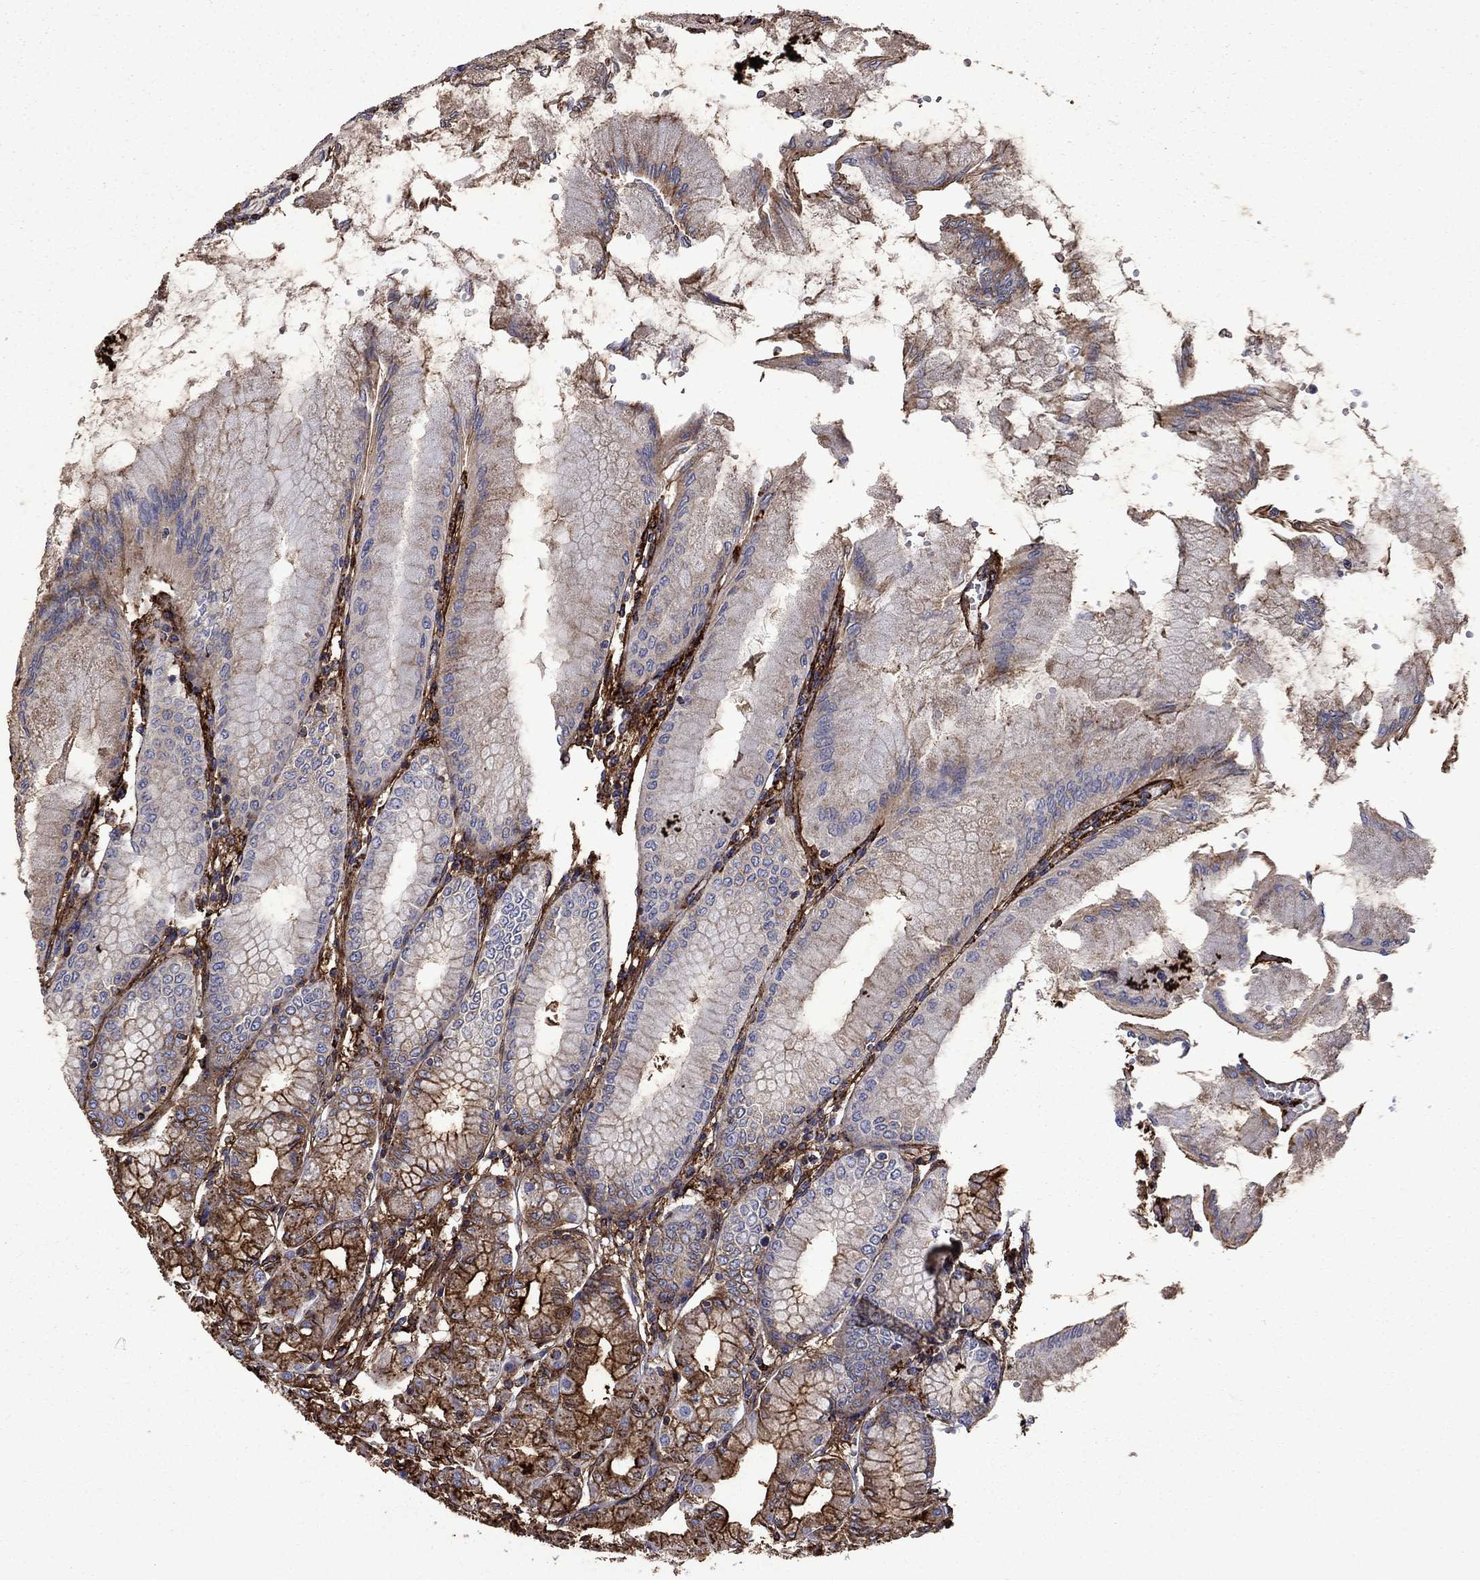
{"staining": {"intensity": "strong", "quantity": "25%-75%", "location": "cytoplasmic/membranous"}, "tissue": "stomach", "cell_type": "Glandular cells", "image_type": "normal", "snomed": [{"axis": "morphology", "description": "Normal tissue, NOS"}, {"axis": "topography", "description": "Skeletal muscle"}, {"axis": "topography", "description": "Stomach"}], "caption": "A brown stain shows strong cytoplasmic/membranous staining of a protein in glandular cells of unremarkable human stomach. (DAB (3,3'-diaminobenzidine) IHC, brown staining for protein, blue staining for nuclei).", "gene": "PLAU", "patient": {"sex": "female", "age": 57}}